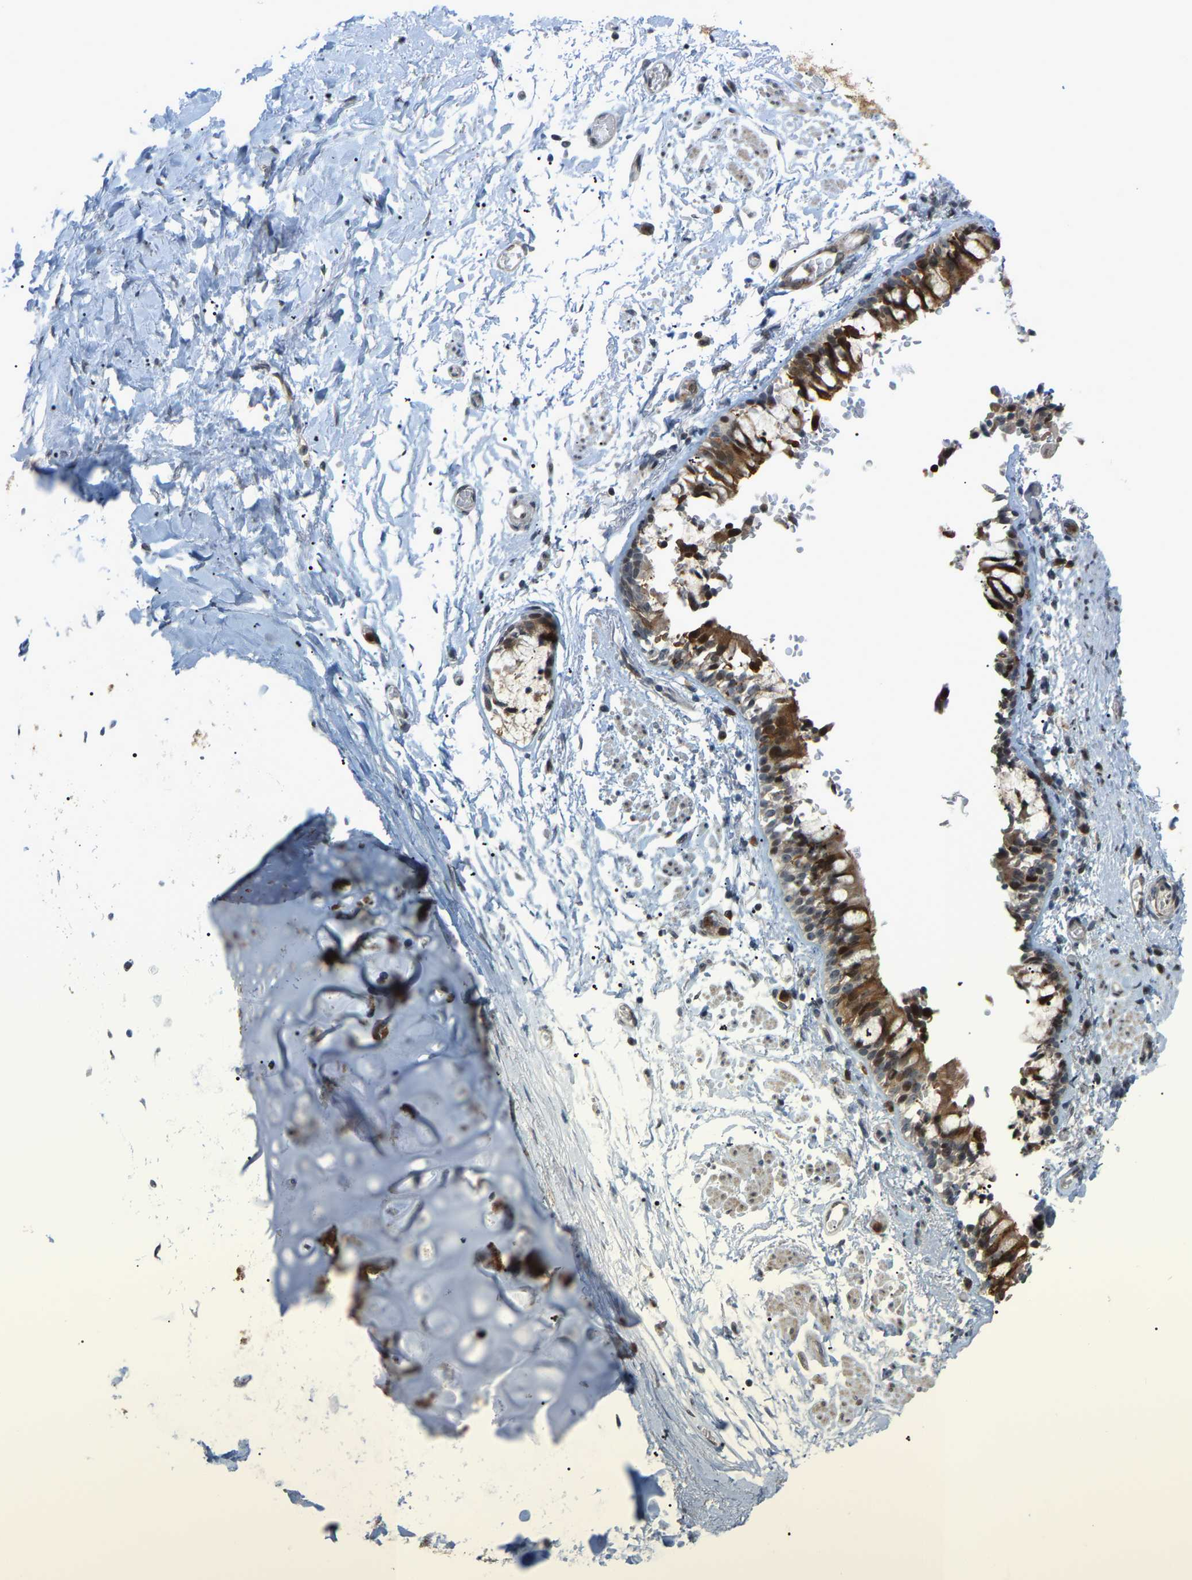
{"staining": {"intensity": "weak", "quantity": "25%-75%", "location": "cytoplasmic/membranous"}, "tissue": "adipose tissue", "cell_type": "Adipocytes", "image_type": "normal", "snomed": [{"axis": "morphology", "description": "Normal tissue, NOS"}, {"axis": "topography", "description": "Cartilage tissue"}, {"axis": "topography", "description": "Lung"}], "caption": "Protein staining by IHC shows weak cytoplasmic/membranous expression in approximately 25%-75% of adipocytes in benign adipose tissue. (DAB IHC, brown staining for protein, blue staining for nuclei).", "gene": "CROT", "patient": {"sex": "female", "age": 77}}